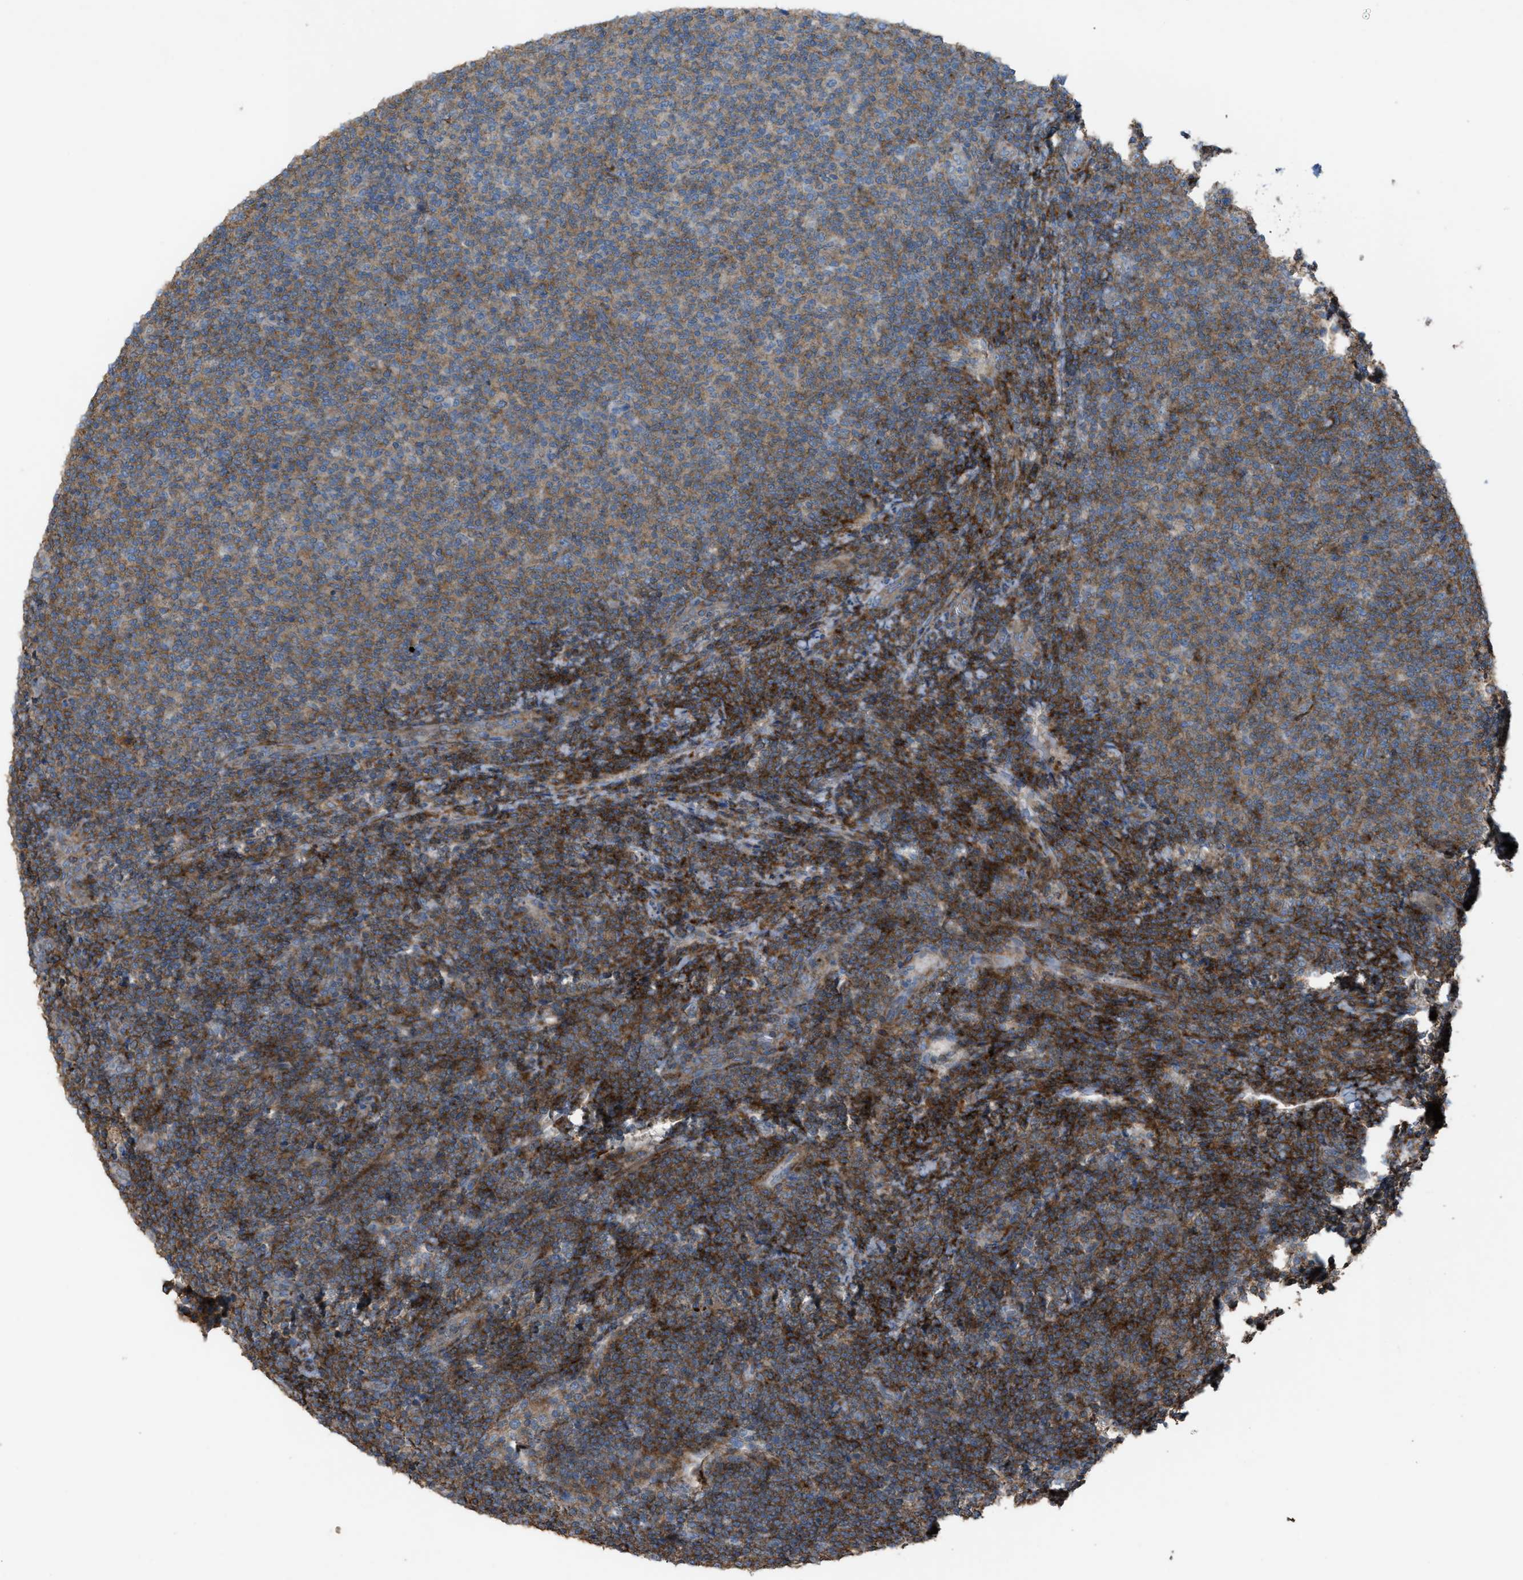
{"staining": {"intensity": "moderate", "quantity": ">75%", "location": "cytoplasmic/membranous"}, "tissue": "lymphoma", "cell_type": "Tumor cells", "image_type": "cancer", "snomed": [{"axis": "morphology", "description": "Malignant lymphoma, non-Hodgkin's type, Low grade"}, {"axis": "topography", "description": "Lymph node"}], "caption": "This is a photomicrograph of immunohistochemistry staining of low-grade malignant lymphoma, non-Hodgkin's type, which shows moderate expression in the cytoplasmic/membranous of tumor cells.", "gene": "NCK2", "patient": {"sex": "male", "age": 66}}